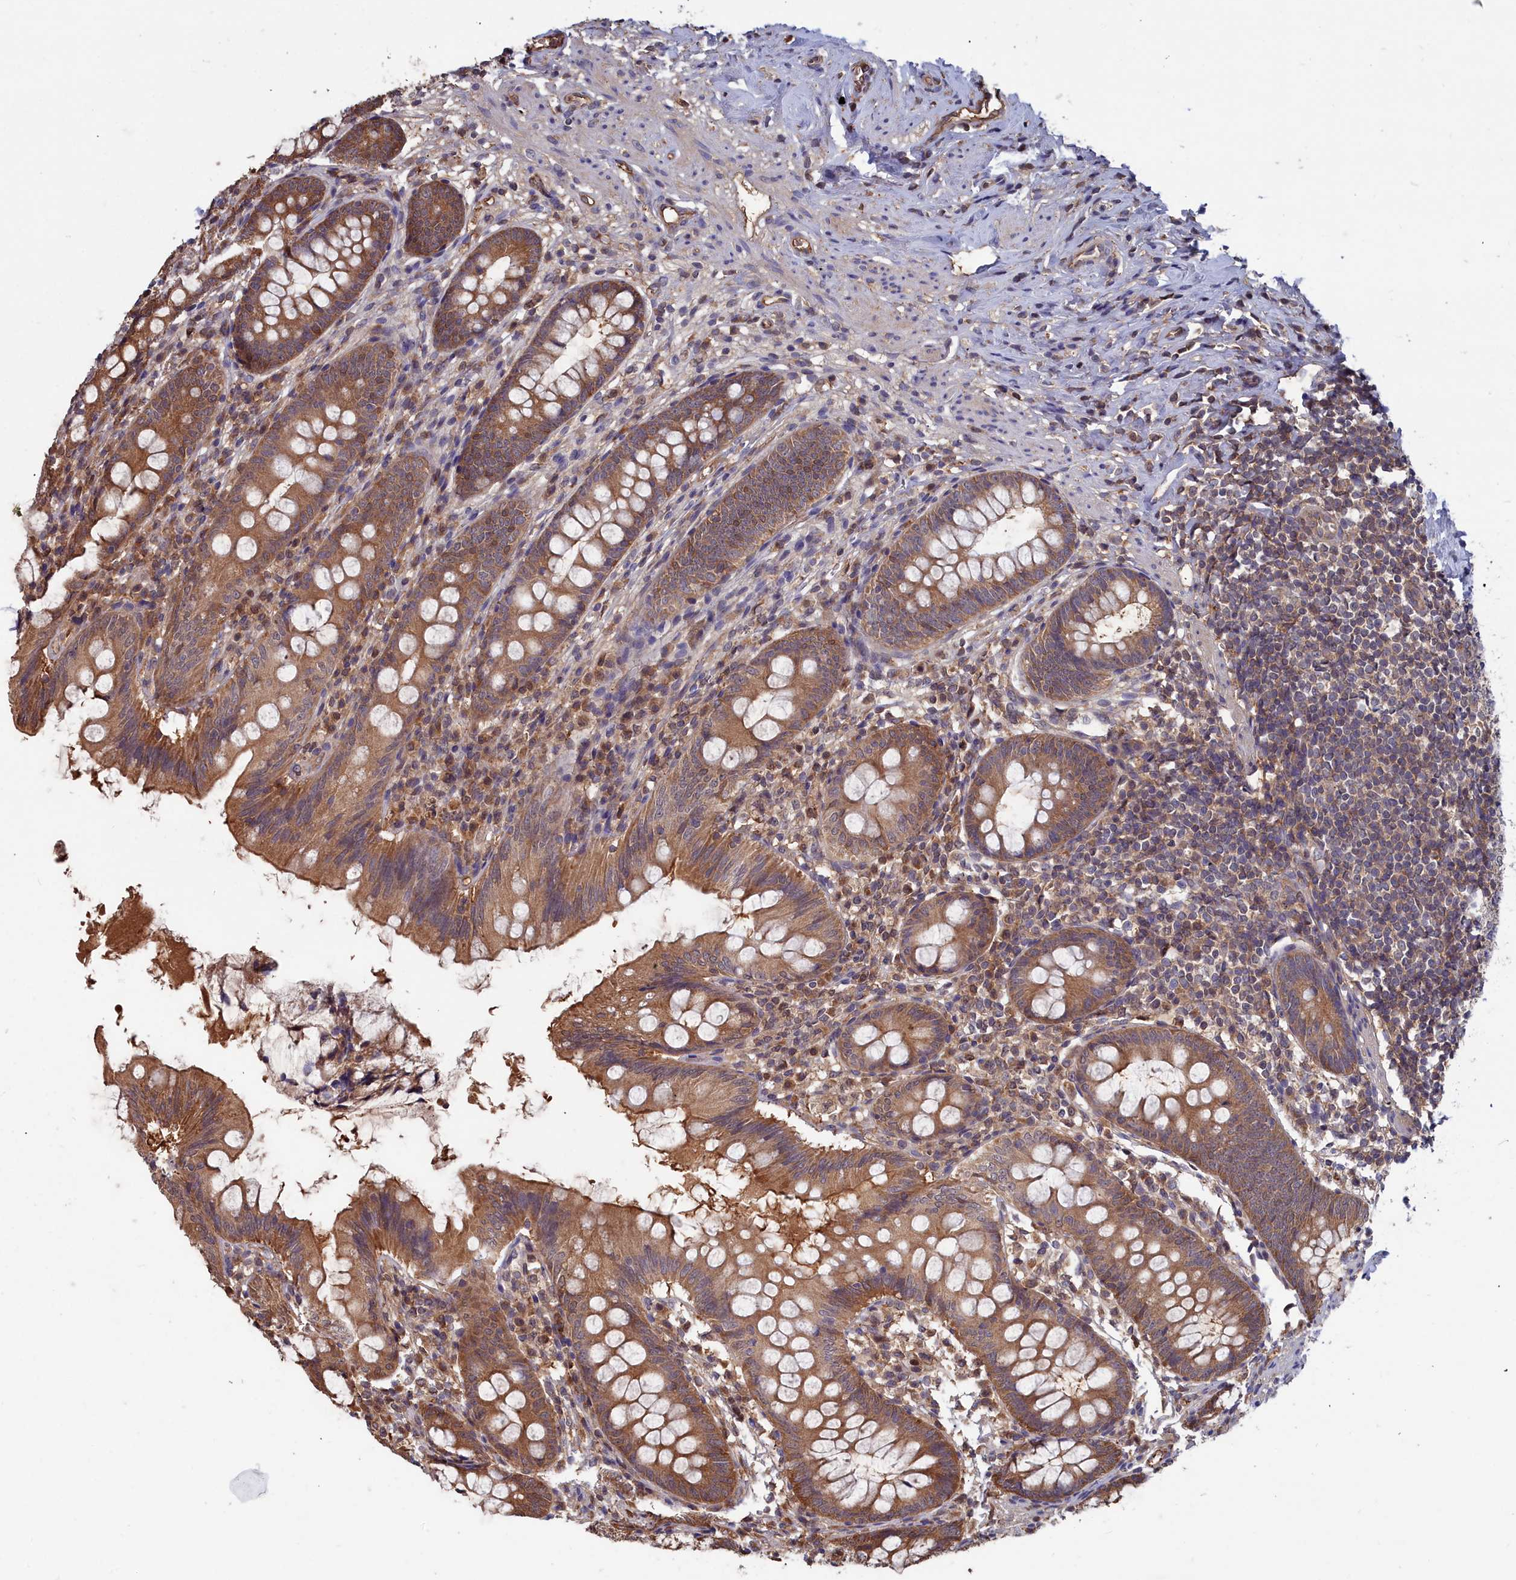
{"staining": {"intensity": "moderate", "quantity": ">75%", "location": "cytoplasmic/membranous"}, "tissue": "appendix", "cell_type": "Glandular cells", "image_type": "normal", "snomed": [{"axis": "morphology", "description": "Normal tissue, NOS"}, {"axis": "topography", "description": "Appendix"}], "caption": "Glandular cells reveal medium levels of moderate cytoplasmic/membranous staining in approximately >75% of cells in benign appendix. (DAB = brown stain, brightfield microscopy at high magnification).", "gene": "GFRA2", "patient": {"sex": "female", "age": 51}}